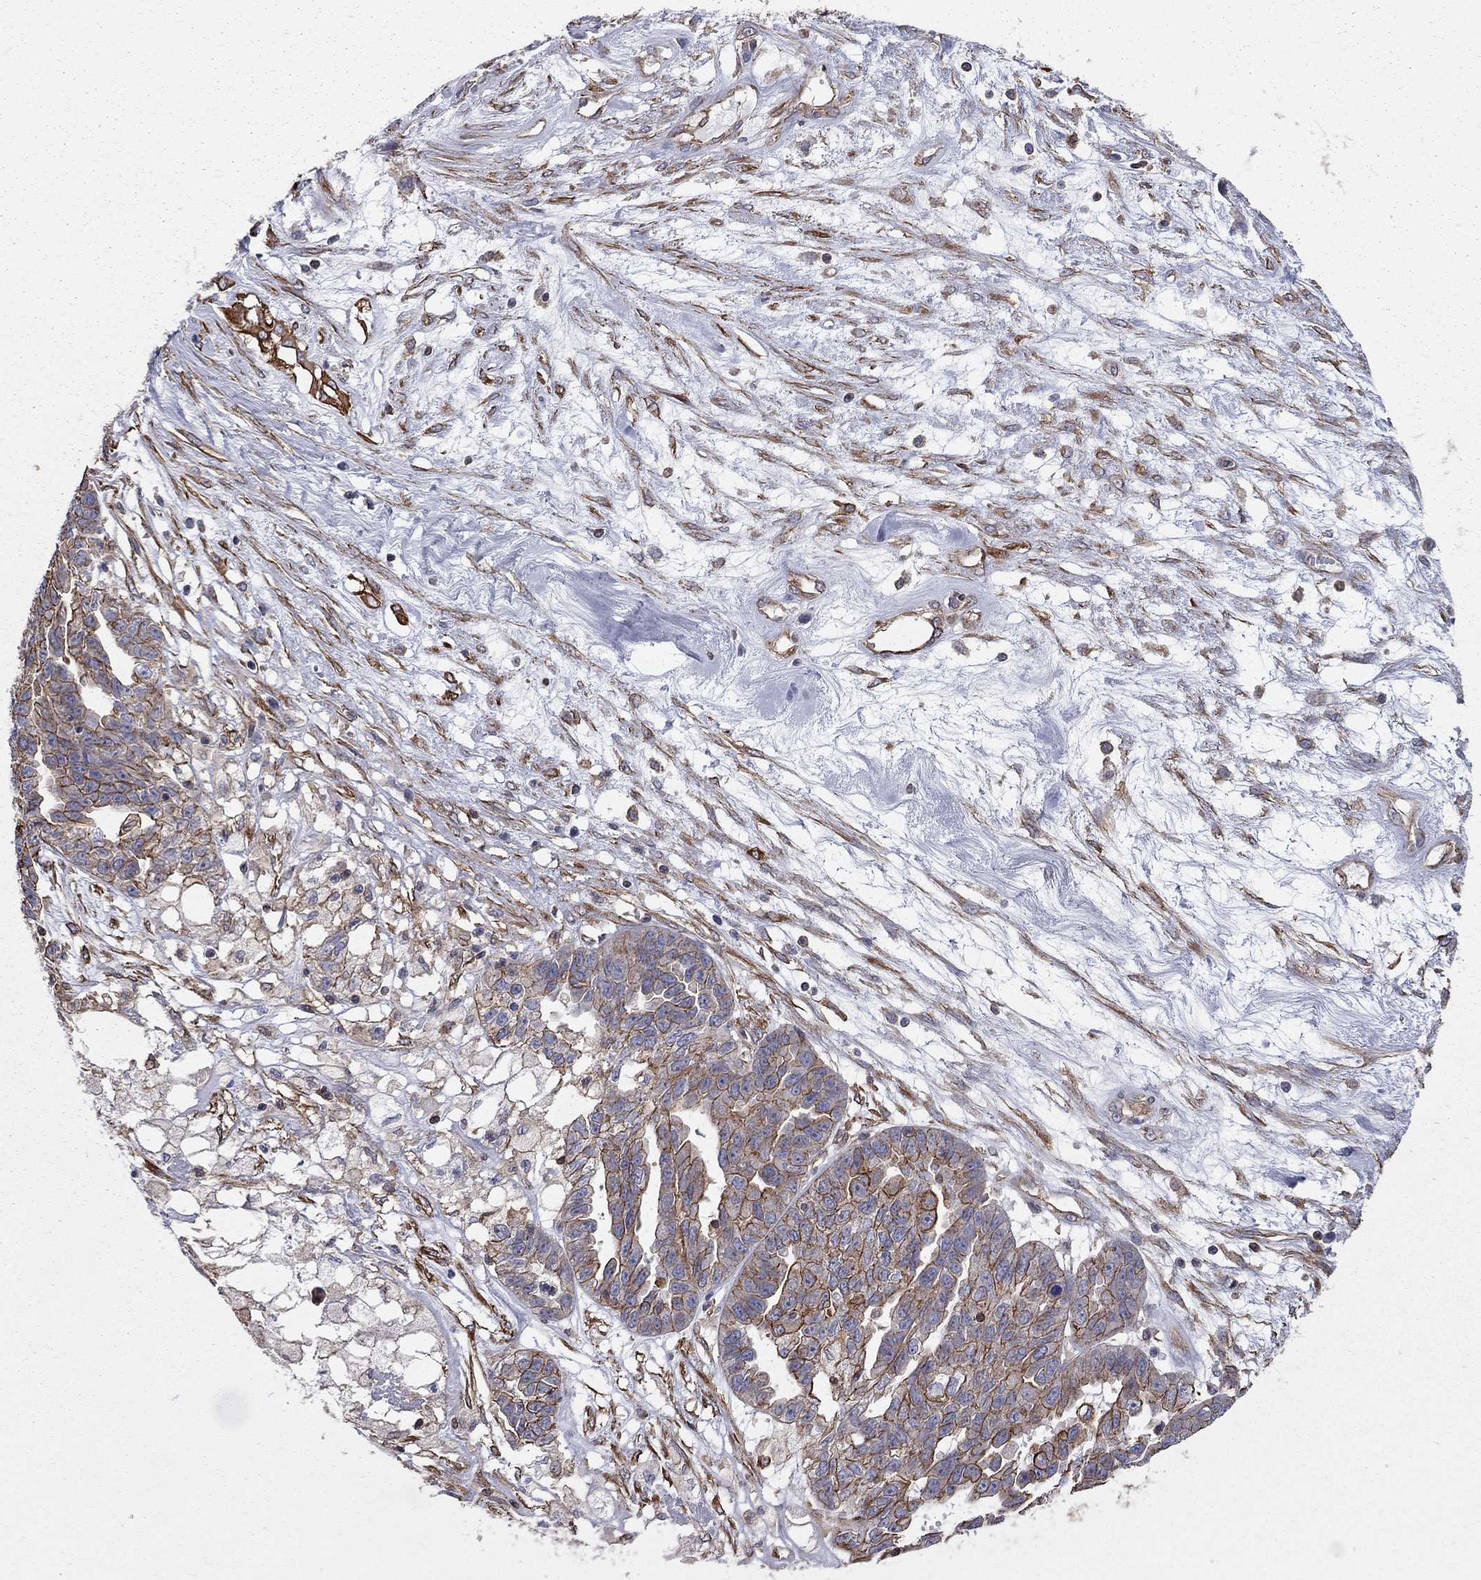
{"staining": {"intensity": "strong", "quantity": "<25%", "location": "cytoplasmic/membranous"}, "tissue": "ovarian cancer", "cell_type": "Tumor cells", "image_type": "cancer", "snomed": [{"axis": "morphology", "description": "Cystadenocarcinoma, serous, NOS"}, {"axis": "topography", "description": "Ovary"}], "caption": "Human serous cystadenocarcinoma (ovarian) stained for a protein (brown) shows strong cytoplasmic/membranous positive staining in about <25% of tumor cells.", "gene": "BICDL2", "patient": {"sex": "female", "age": 87}}